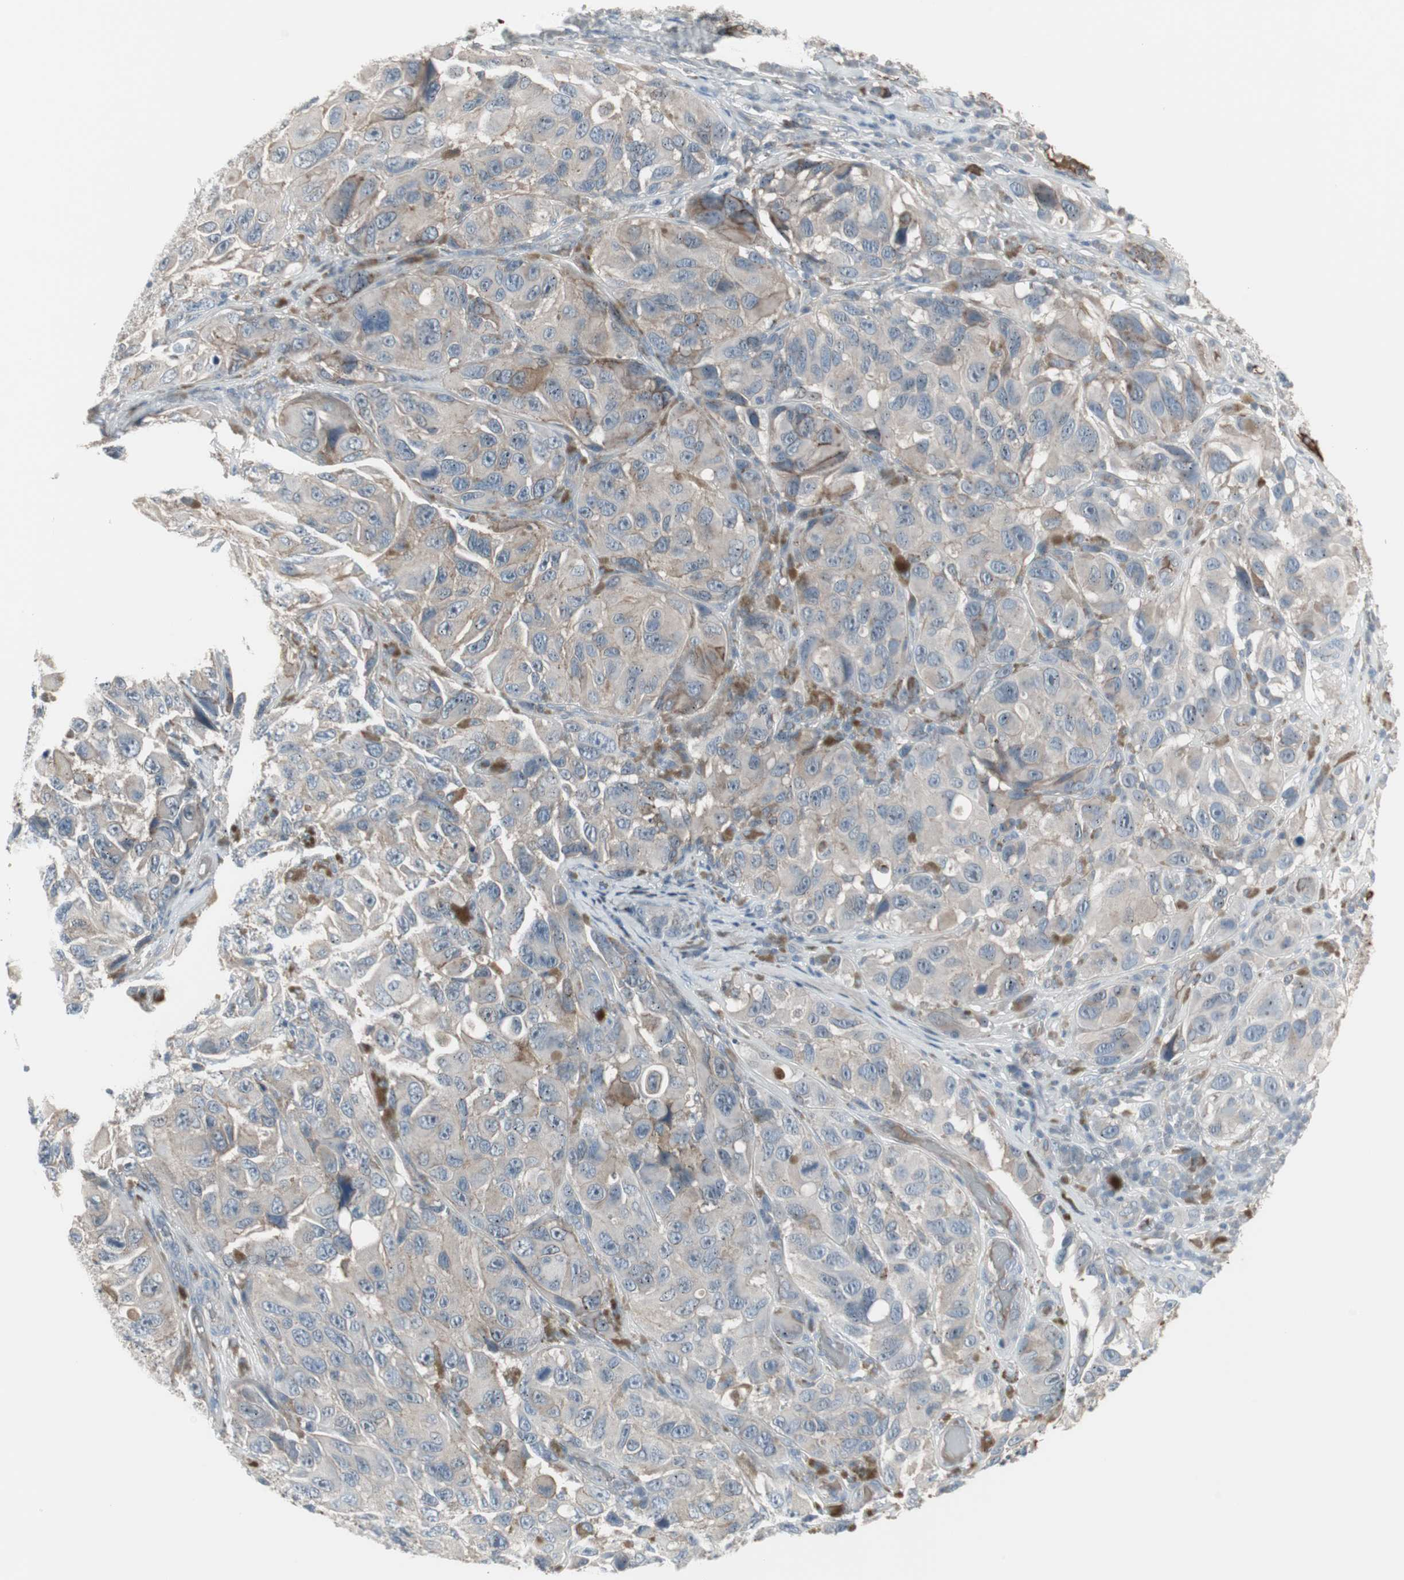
{"staining": {"intensity": "weak", "quantity": "25%-75%", "location": "cytoplasmic/membranous"}, "tissue": "melanoma", "cell_type": "Tumor cells", "image_type": "cancer", "snomed": [{"axis": "morphology", "description": "Malignant melanoma, NOS"}, {"axis": "topography", "description": "Skin"}], "caption": "Immunohistochemistry (IHC) micrograph of human melanoma stained for a protein (brown), which demonstrates low levels of weak cytoplasmic/membranous expression in about 25%-75% of tumor cells.", "gene": "ZSCAN32", "patient": {"sex": "female", "age": 73}}